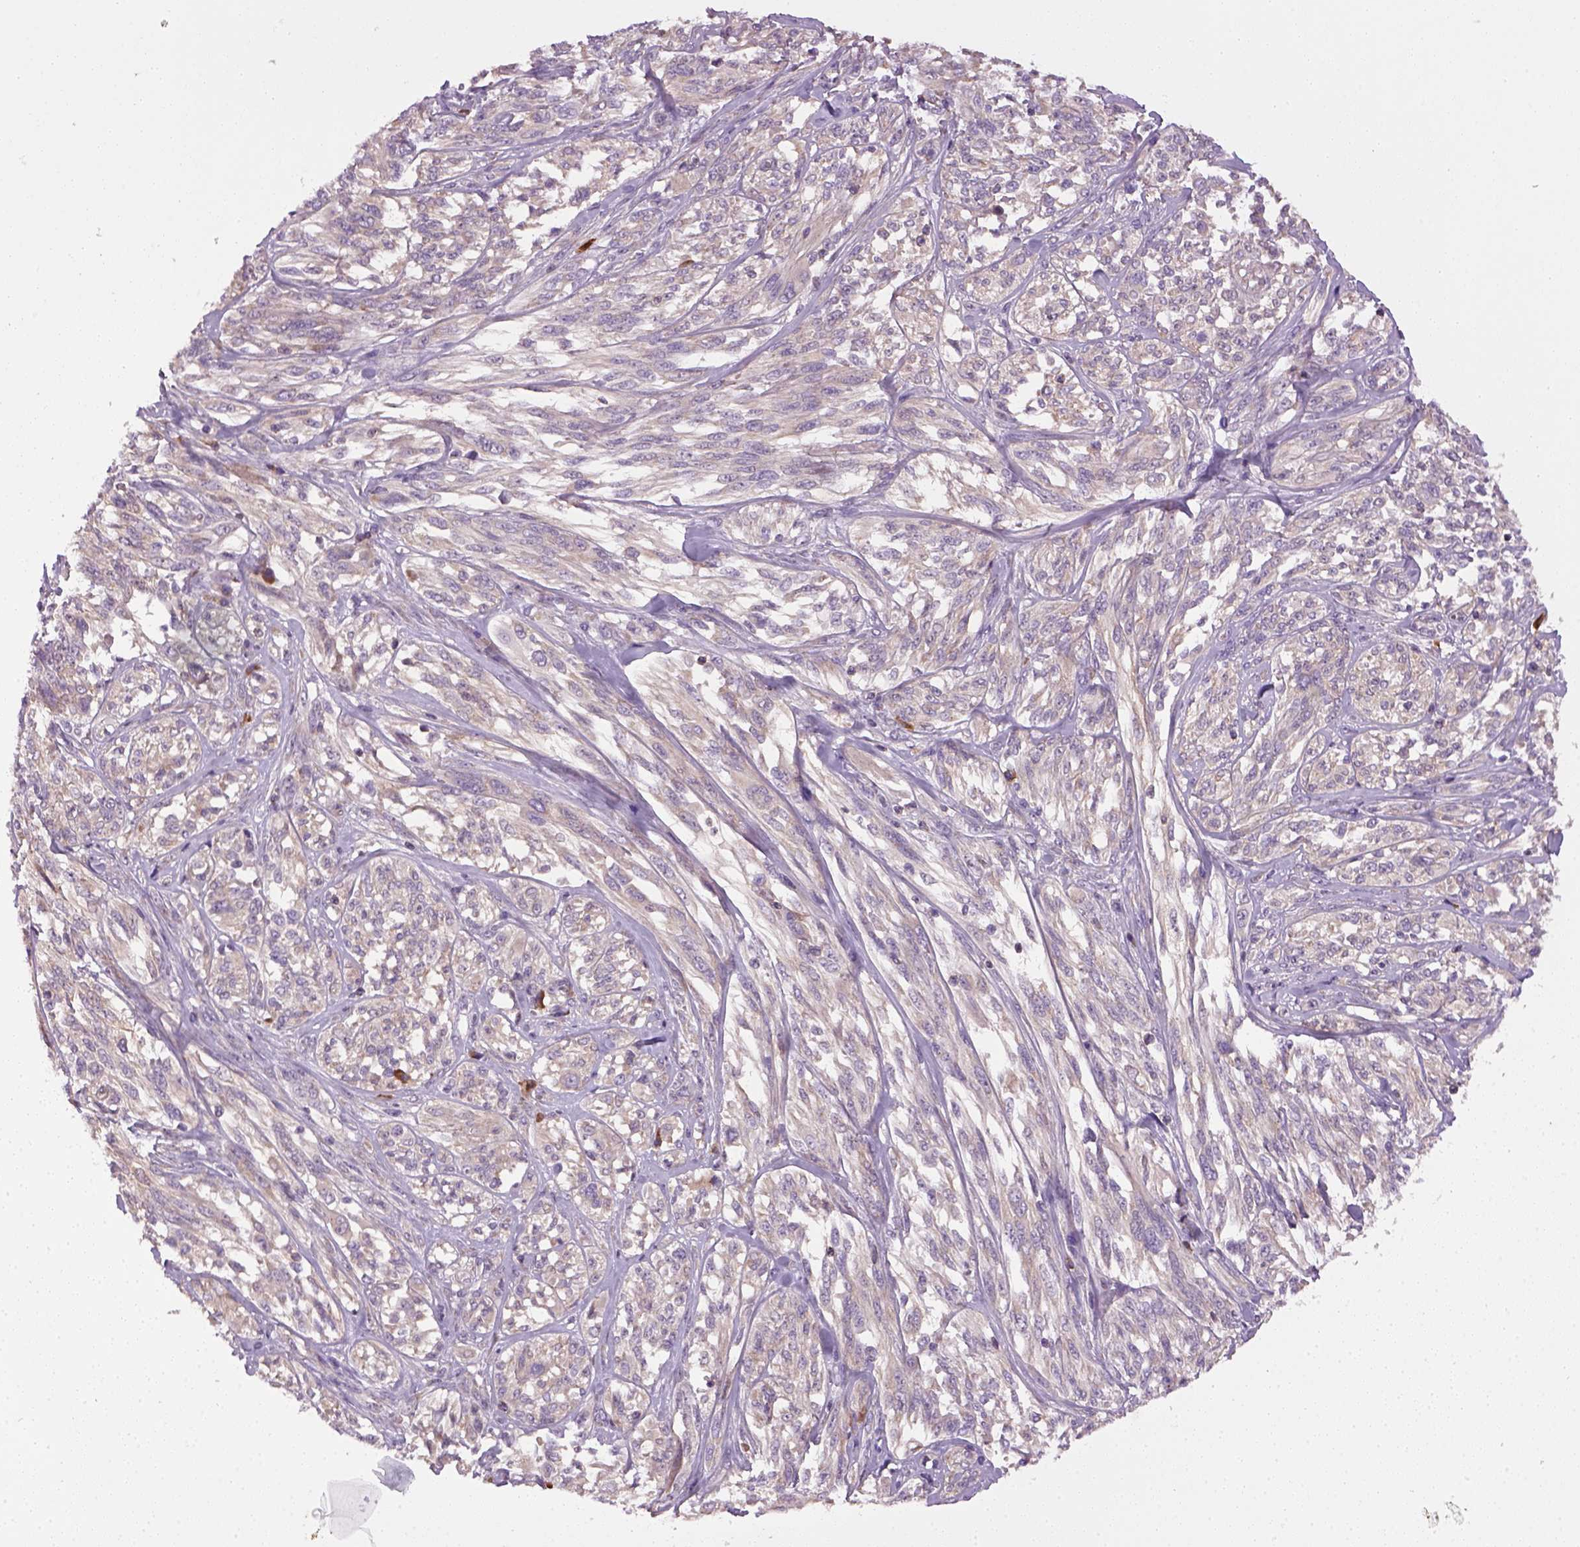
{"staining": {"intensity": "negative", "quantity": "none", "location": "none"}, "tissue": "melanoma", "cell_type": "Tumor cells", "image_type": "cancer", "snomed": [{"axis": "morphology", "description": "Malignant melanoma, NOS"}, {"axis": "topography", "description": "Skin"}], "caption": "Protein analysis of malignant melanoma demonstrates no significant expression in tumor cells.", "gene": "TPRG1", "patient": {"sex": "female", "age": 91}}